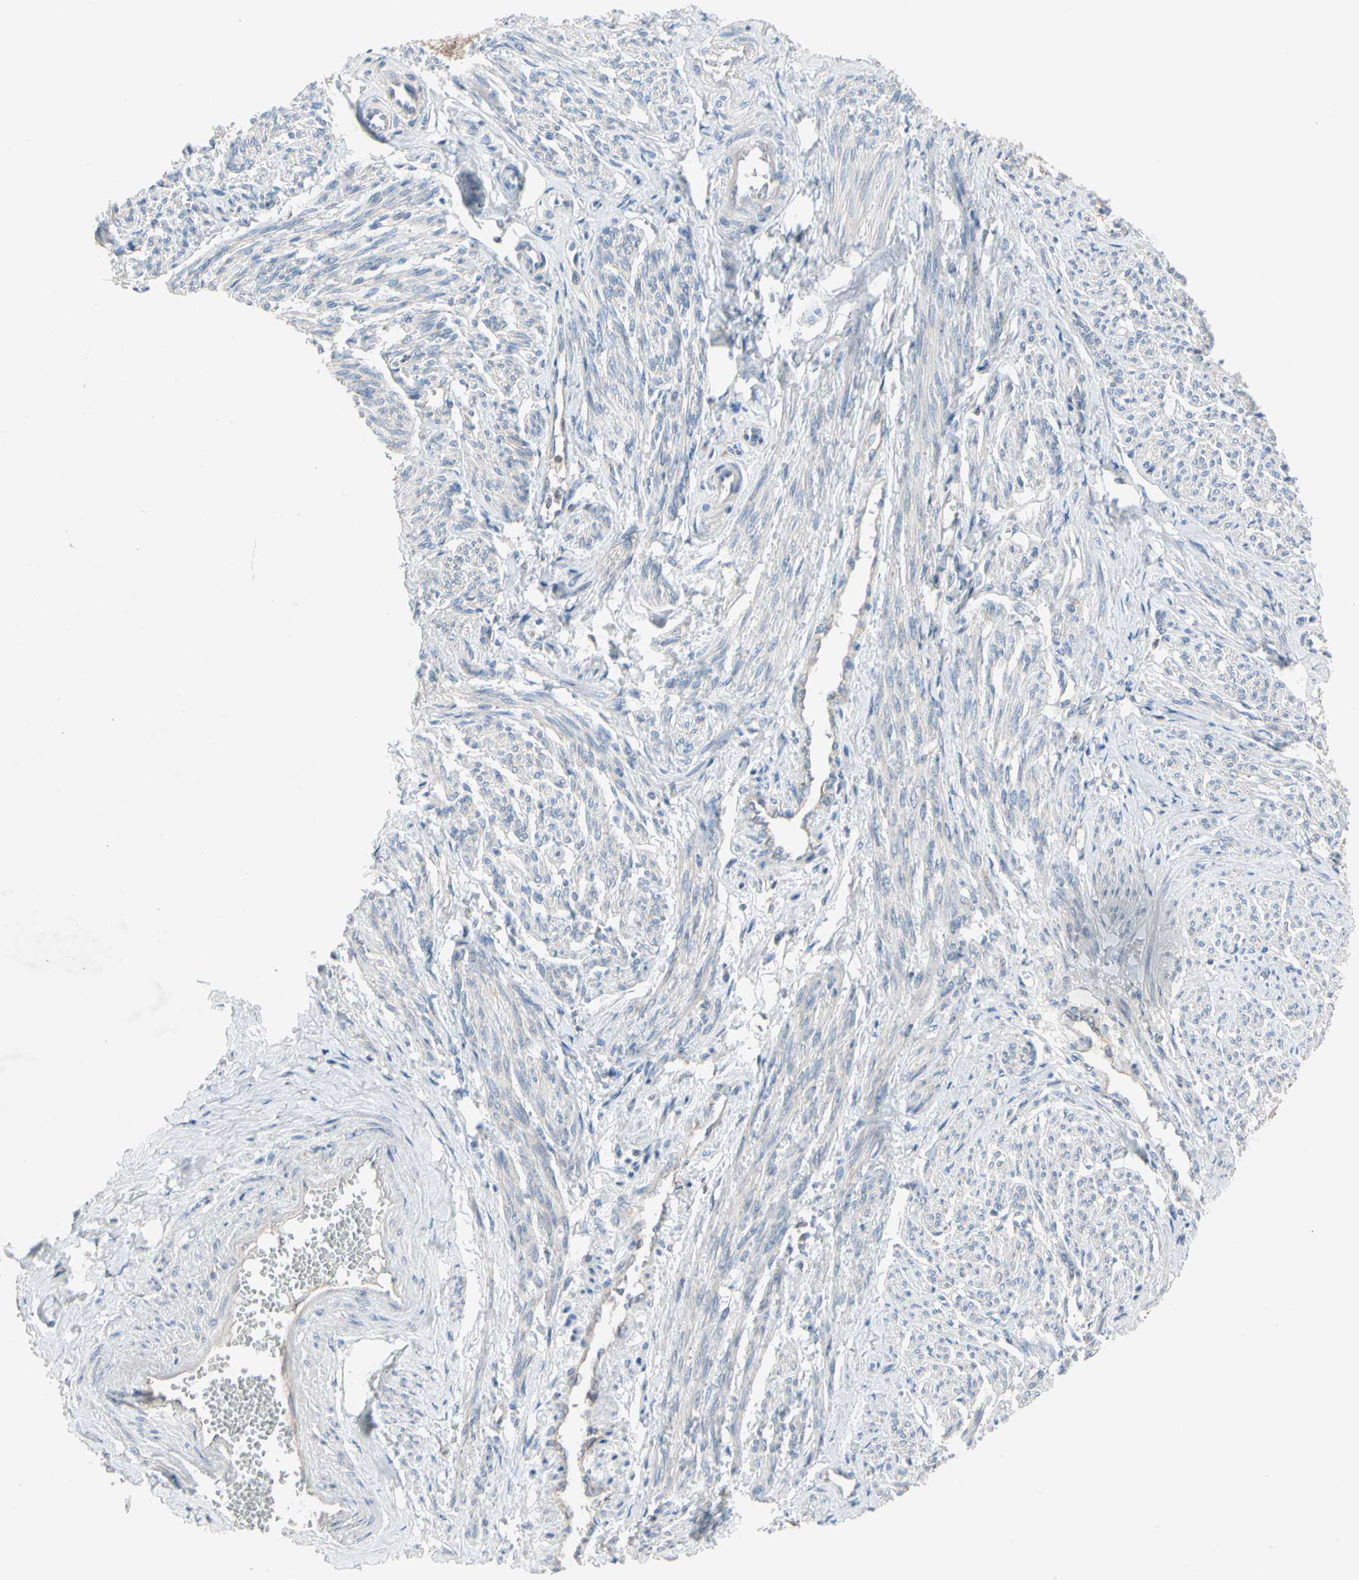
{"staining": {"intensity": "negative", "quantity": "none", "location": "none"}, "tissue": "smooth muscle", "cell_type": "Smooth muscle cells", "image_type": "normal", "snomed": [{"axis": "morphology", "description": "Normal tissue, NOS"}, {"axis": "topography", "description": "Smooth muscle"}], "caption": "Immunohistochemistry image of normal smooth muscle: human smooth muscle stained with DAB (3,3'-diaminobenzidine) shows no significant protein expression in smooth muscle cells.", "gene": "MTHFS", "patient": {"sex": "female", "age": 65}}